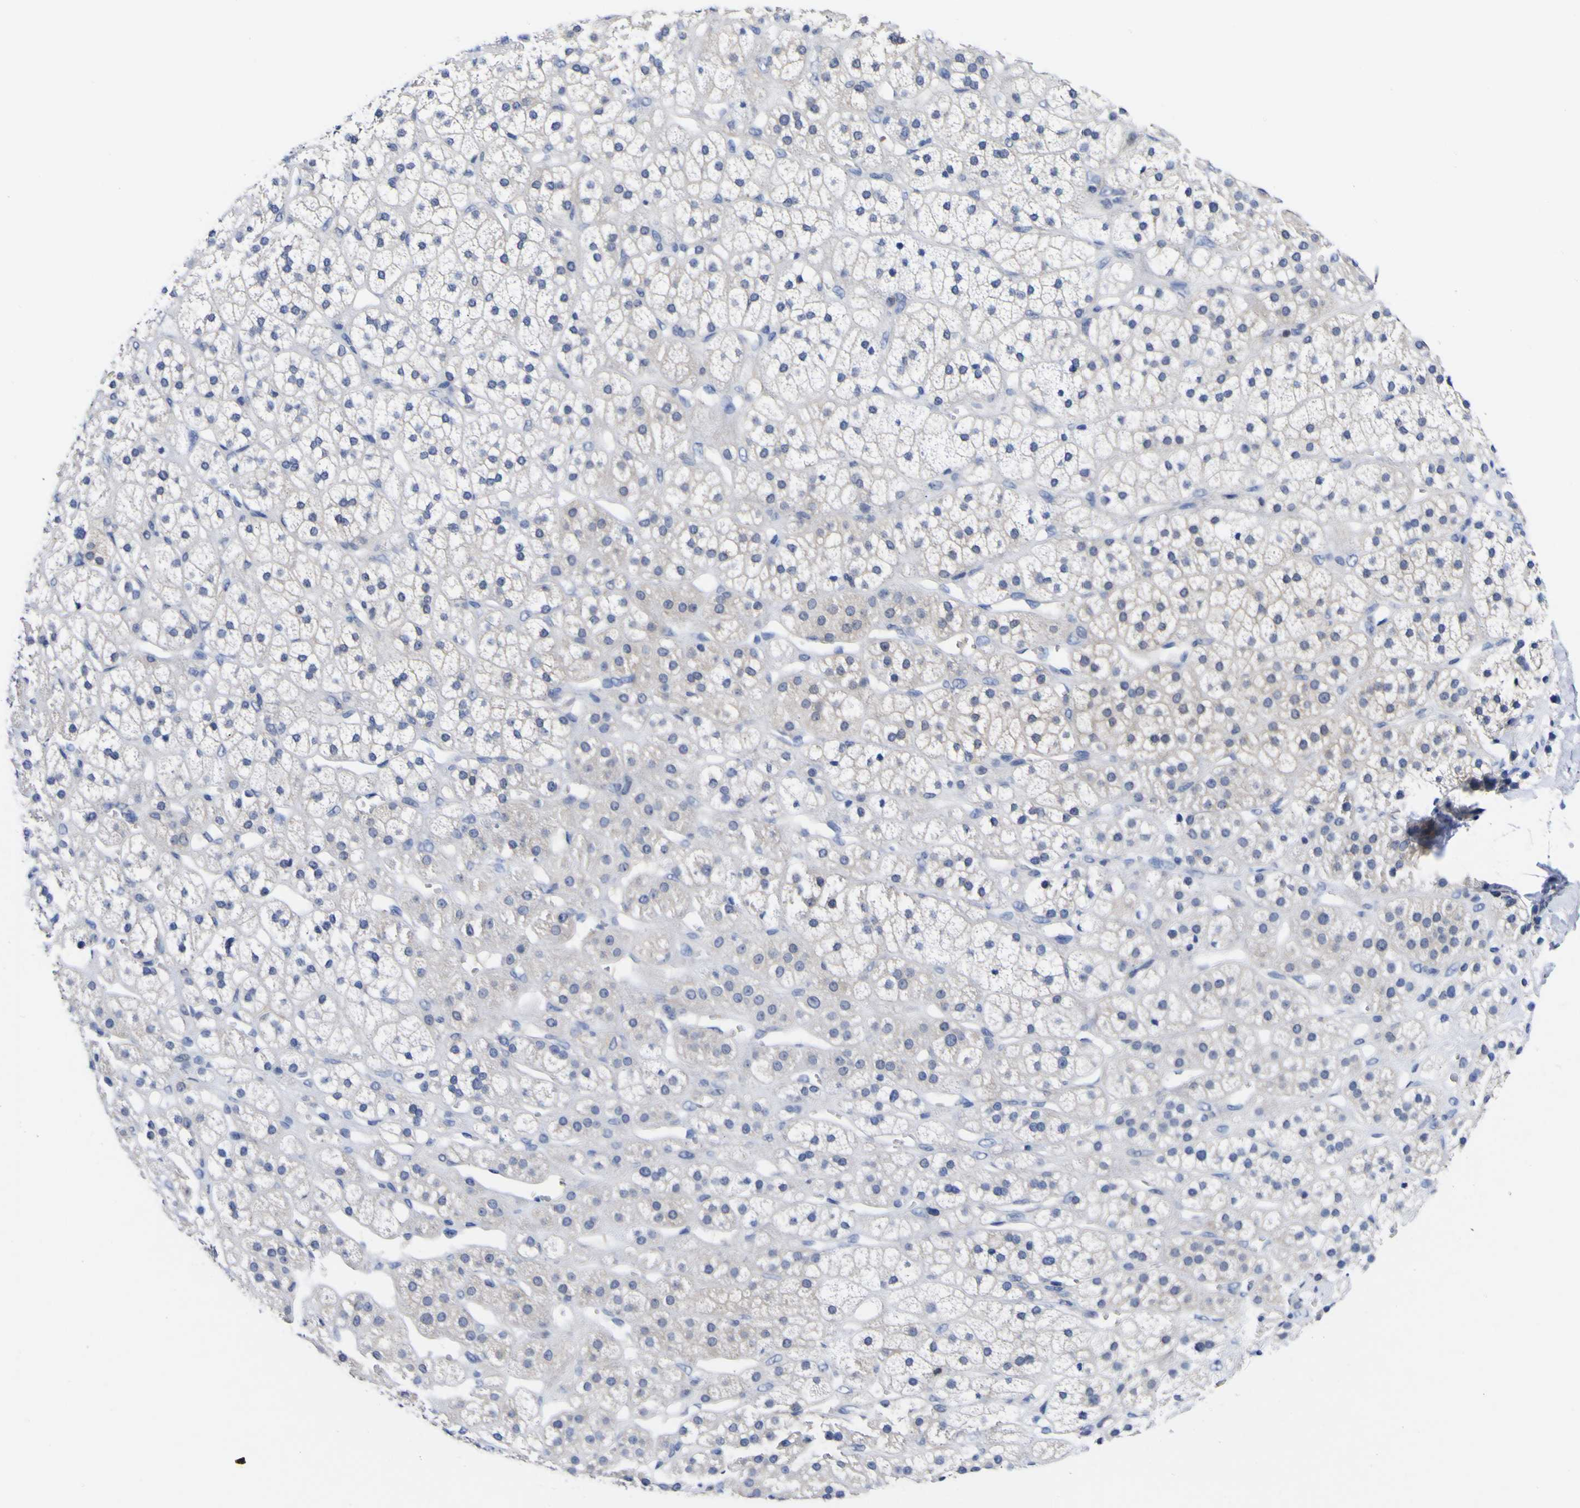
{"staining": {"intensity": "negative", "quantity": "none", "location": "none"}, "tissue": "adrenal gland", "cell_type": "Glandular cells", "image_type": "normal", "snomed": [{"axis": "morphology", "description": "Normal tissue, NOS"}, {"axis": "topography", "description": "Adrenal gland"}], "caption": "Immunohistochemical staining of unremarkable adrenal gland reveals no significant expression in glandular cells. Nuclei are stained in blue.", "gene": "CASP6", "patient": {"sex": "male", "age": 56}}